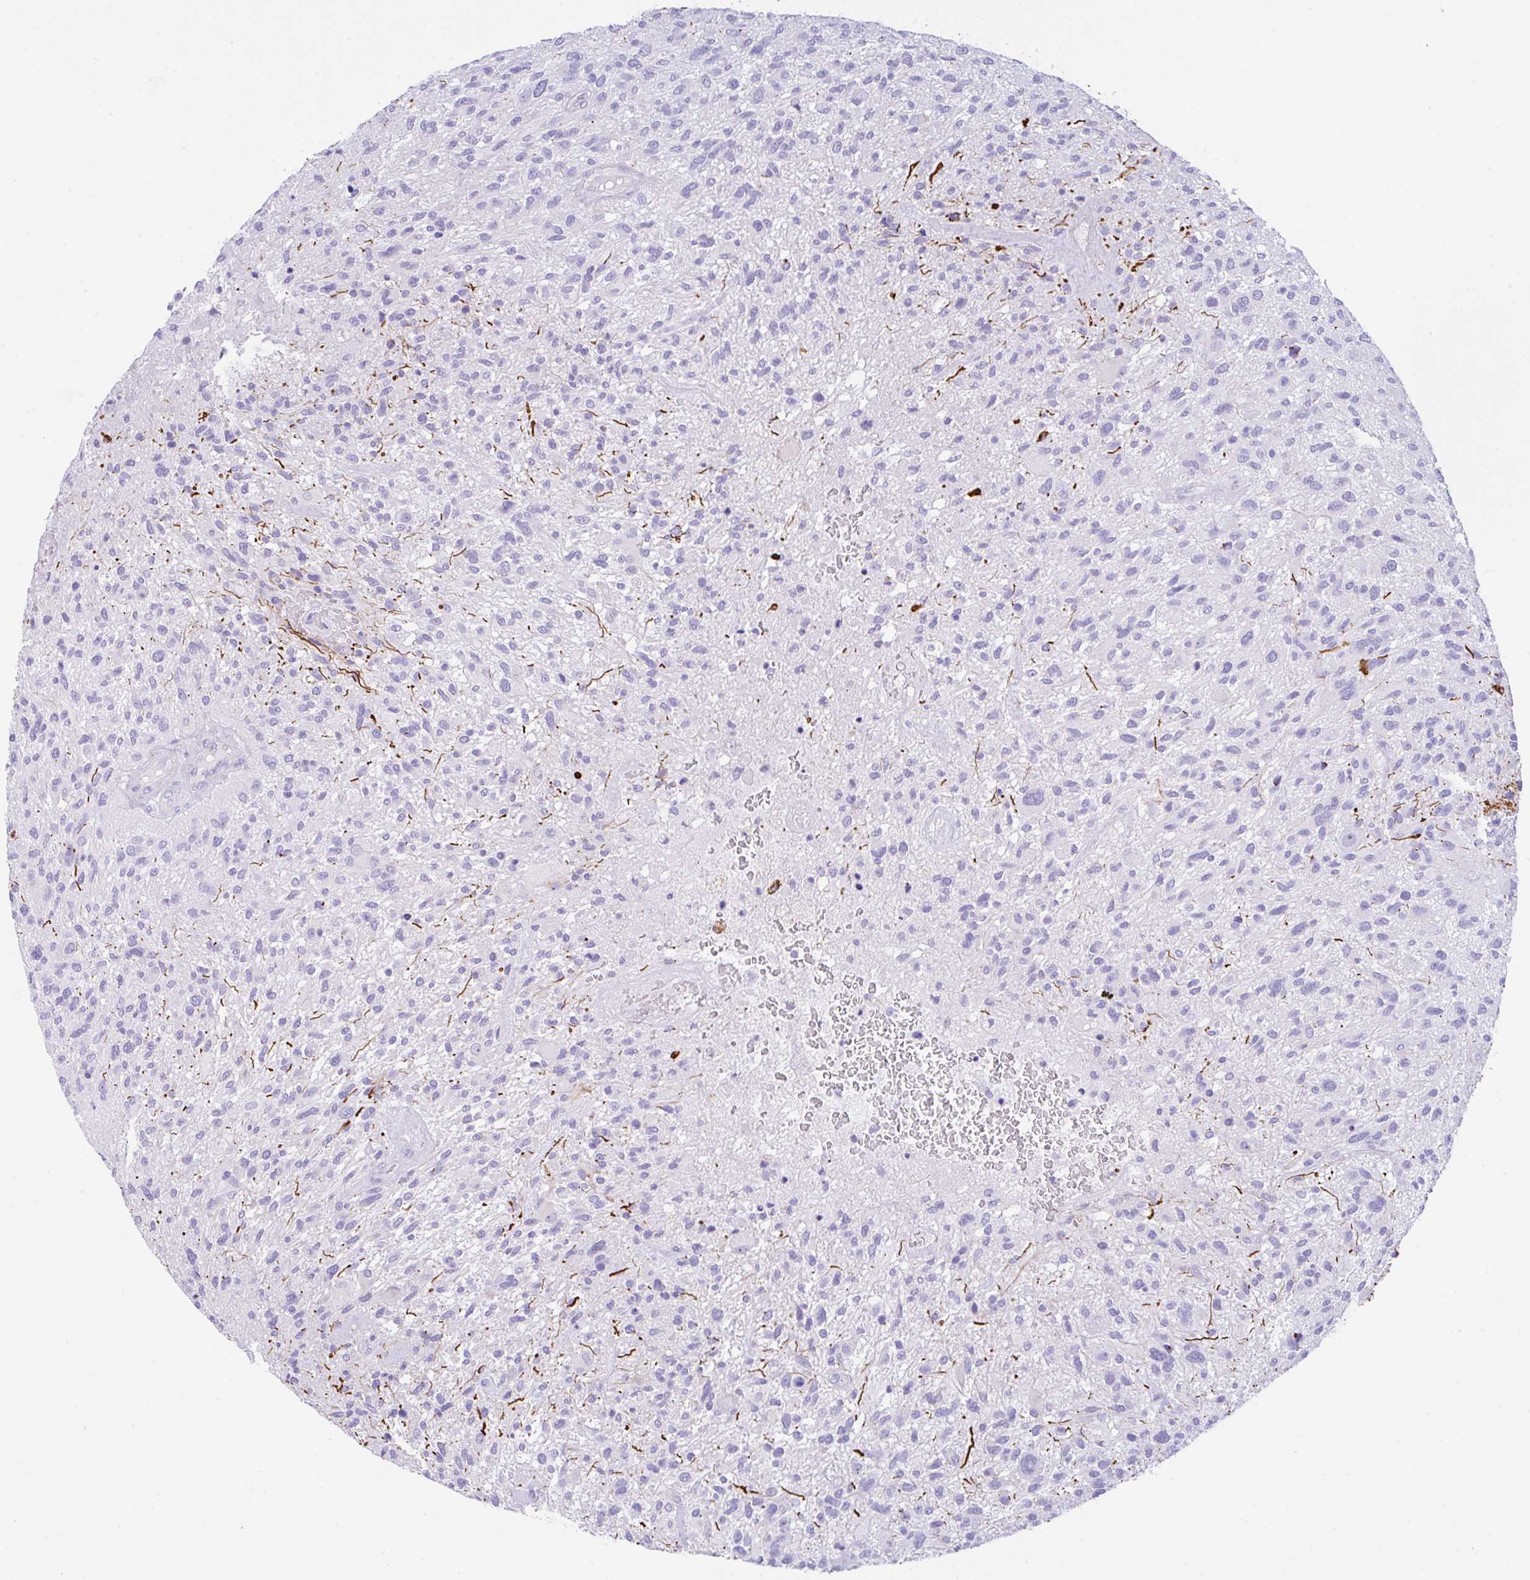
{"staining": {"intensity": "negative", "quantity": "none", "location": "none"}, "tissue": "glioma", "cell_type": "Tumor cells", "image_type": "cancer", "snomed": [{"axis": "morphology", "description": "Glioma, malignant, High grade"}, {"axis": "topography", "description": "Brain"}], "caption": "High magnification brightfield microscopy of high-grade glioma (malignant) stained with DAB (3,3'-diaminobenzidine) (brown) and counterstained with hematoxylin (blue): tumor cells show no significant positivity. (IHC, brightfield microscopy, high magnification).", "gene": "NDUFAF8", "patient": {"sex": "male", "age": 47}}